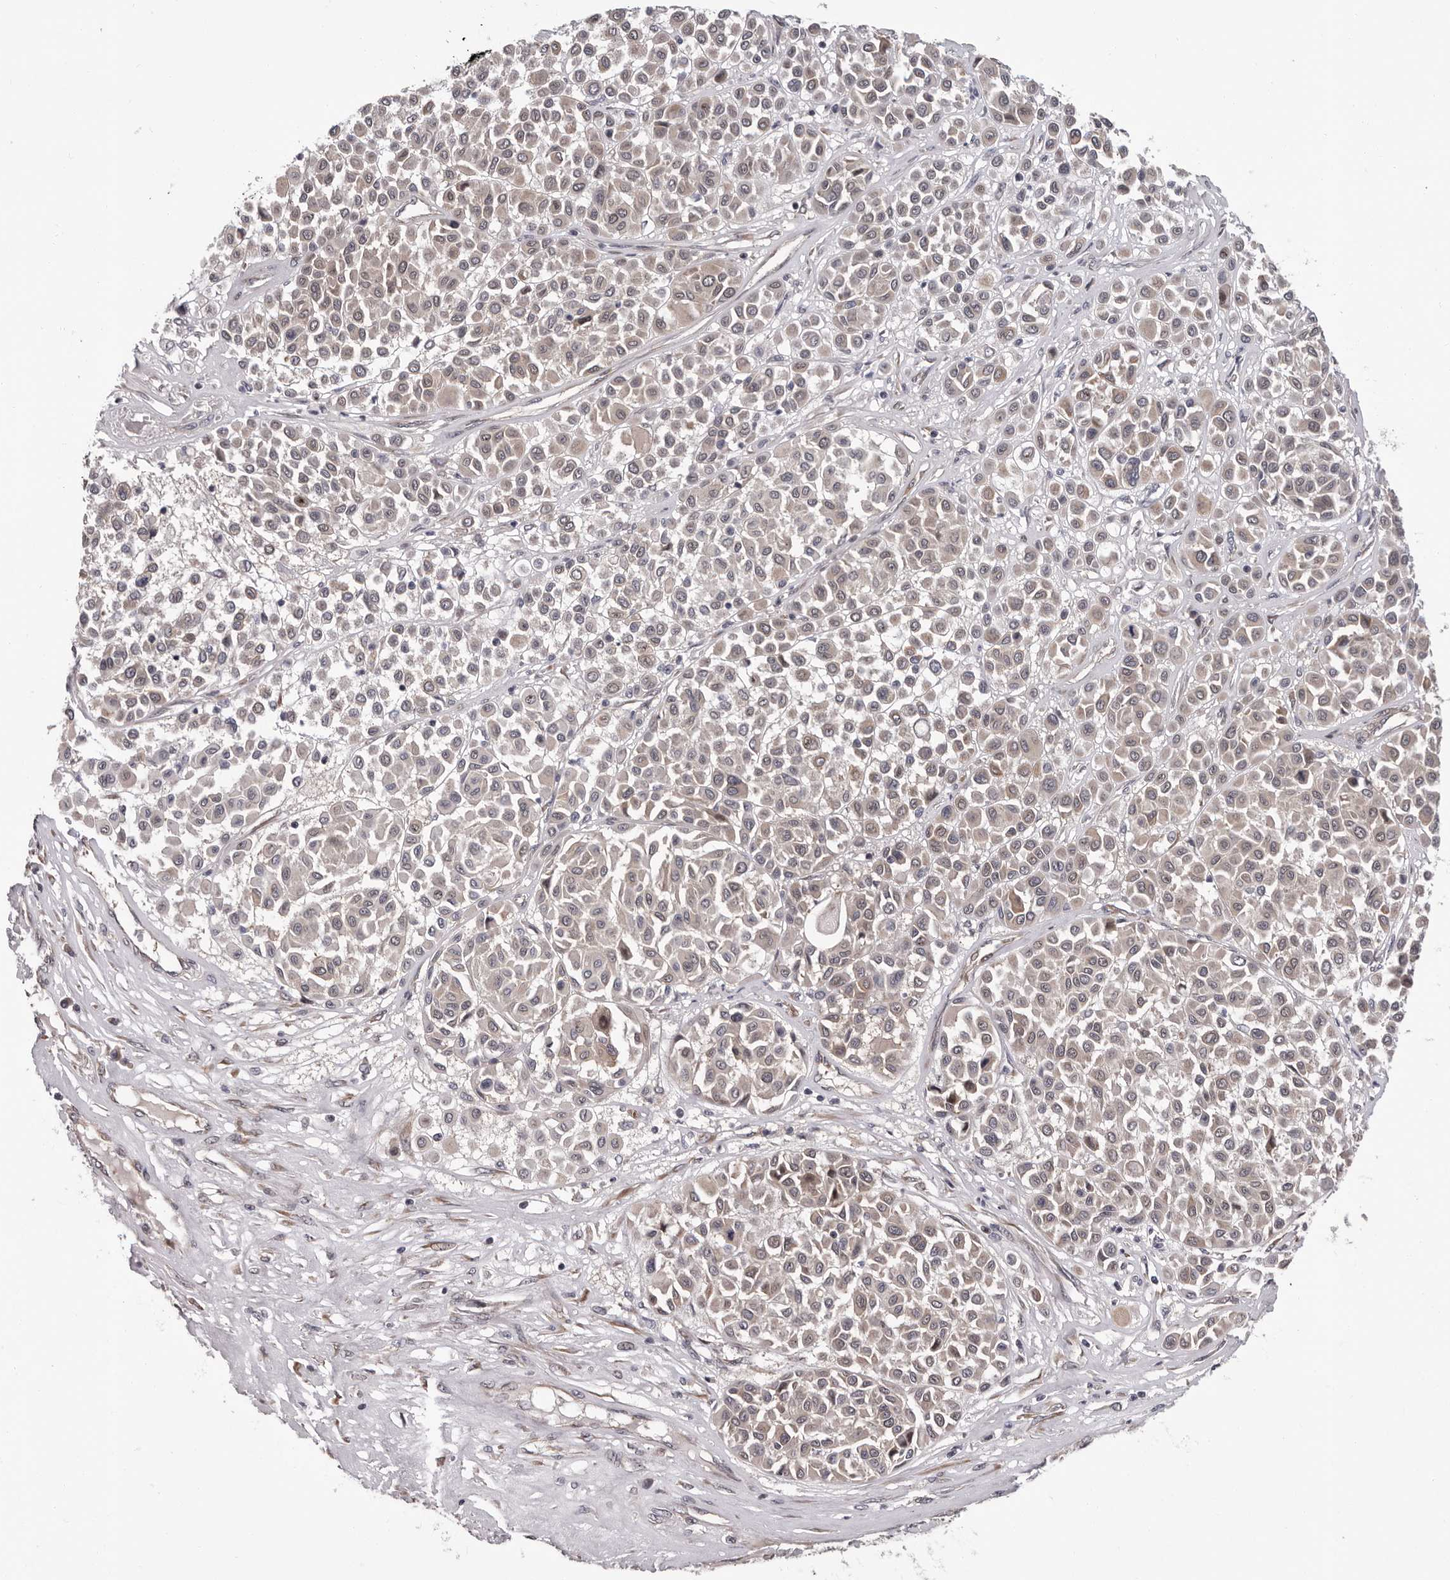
{"staining": {"intensity": "weak", "quantity": ">75%", "location": "cytoplasmic/membranous,nuclear"}, "tissue": "melanoma", "cell_type": "Tumor cells", "image_type": "cancer", "snomed": [{"axis": "morphology", "description": "Malignant melanoma, Metastatic site"}, {"axis": "topography", "description": "Soft tissue"}], "caption": "Protein staining of malignant melanoma (metastatic site) tissue shows weak cytoplasmic/membranous and nuclear expression in about >75% of tumor cells.", "gene": "MED8", "patient": {"sex": "male", "age": 41}}